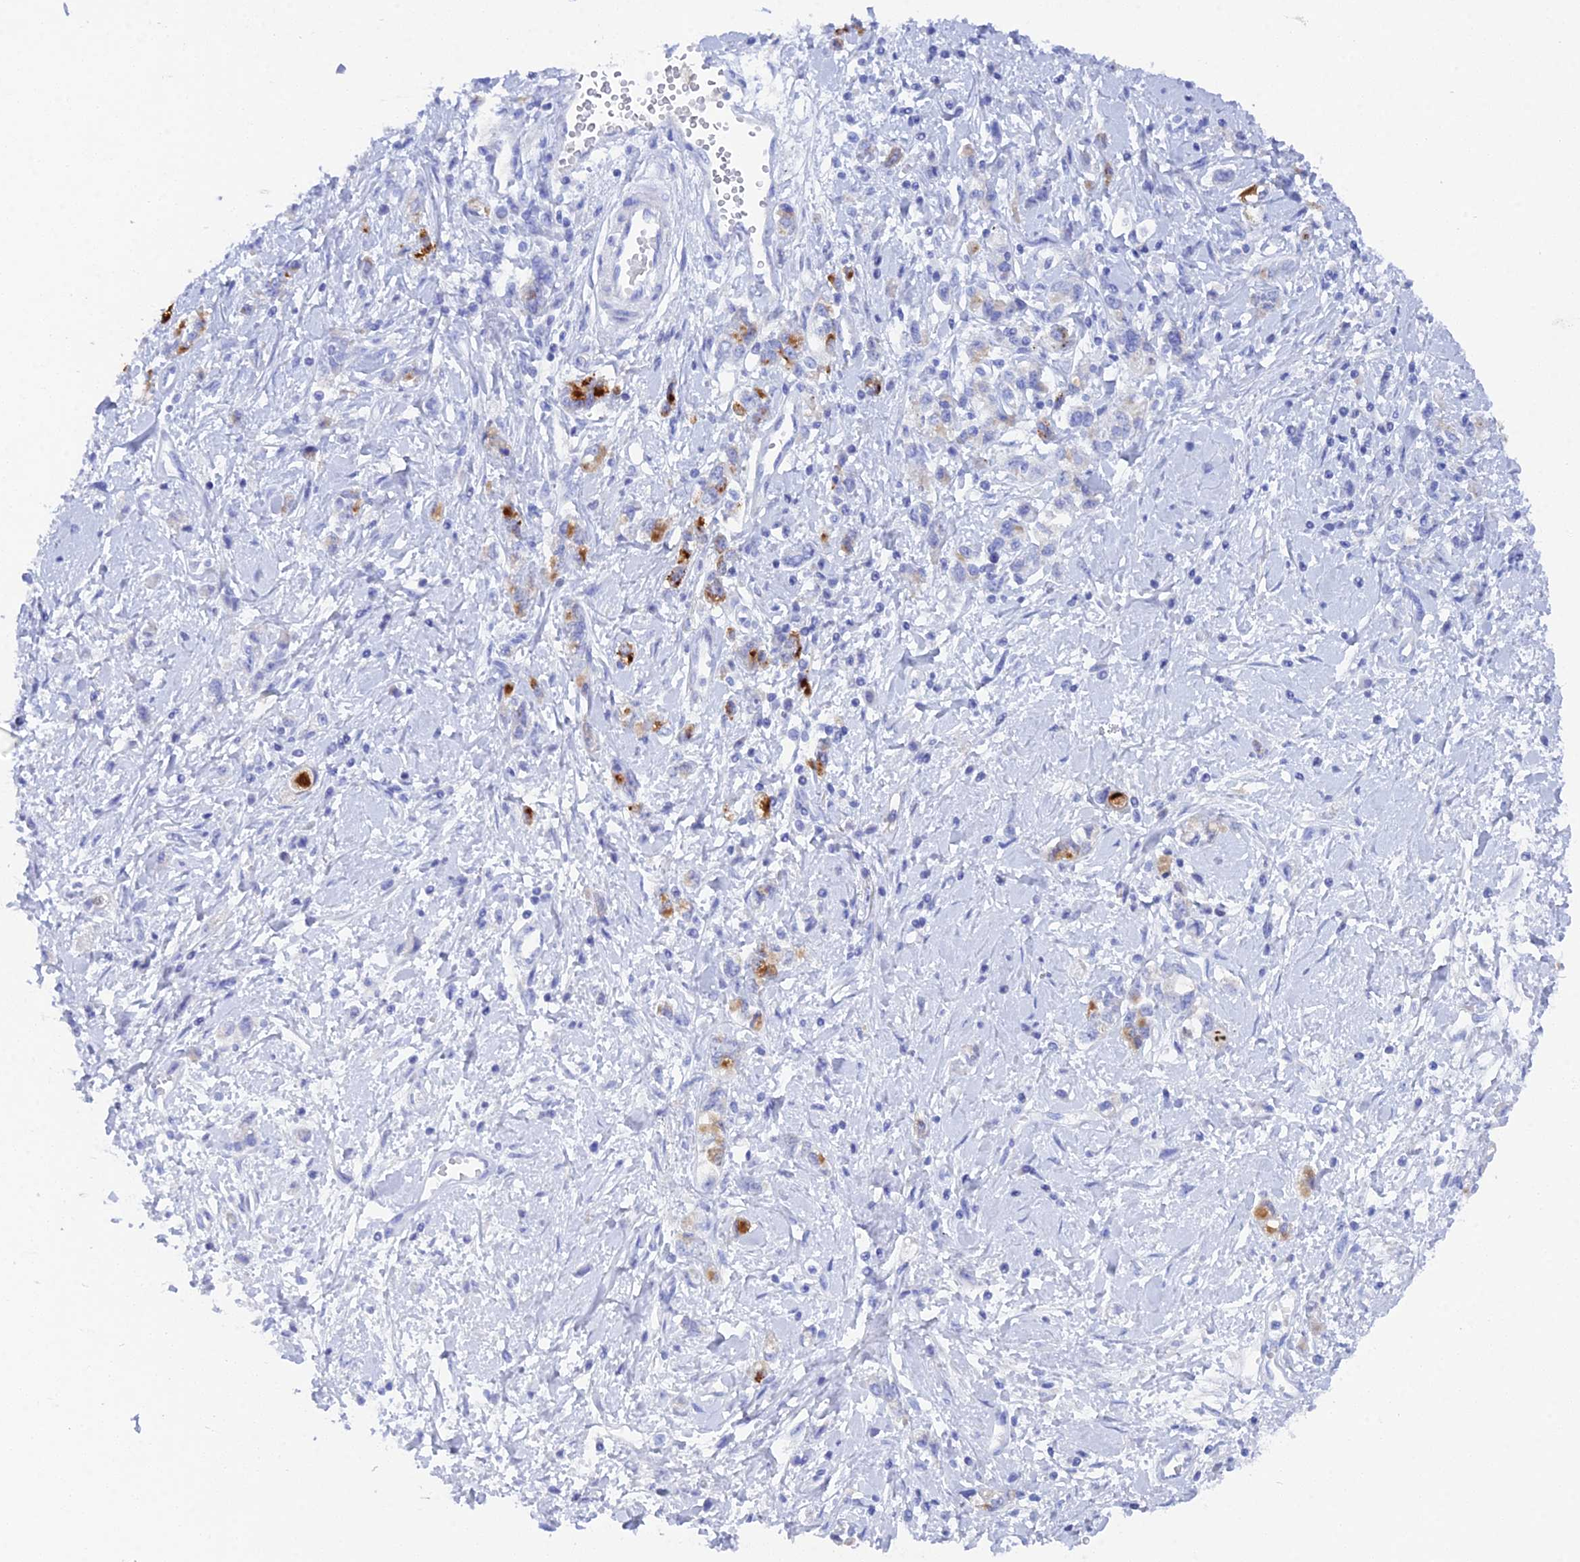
{"staining": {"intensity": "strong", "quantity": "<25%", "location": "cytoplasmic/membranous"}, "tissue": "stomach cancer", "cell_type": "Tumor cells", "image_type": "cancer", "snomed": [{"axis": "morphology", "description": "Adenocarcinoma, NOS"}, {"axis": "topography", "description": "Stomach"}], "caption": "Stomach cancer (adenocarcinoma) tissue displays strong cytoplasmic/membranous staining in about <25% of tumor cells, visualized by immunohistochemistry.", "gene": "REG1A", "patient": {"sex": "female", "age": 76}}